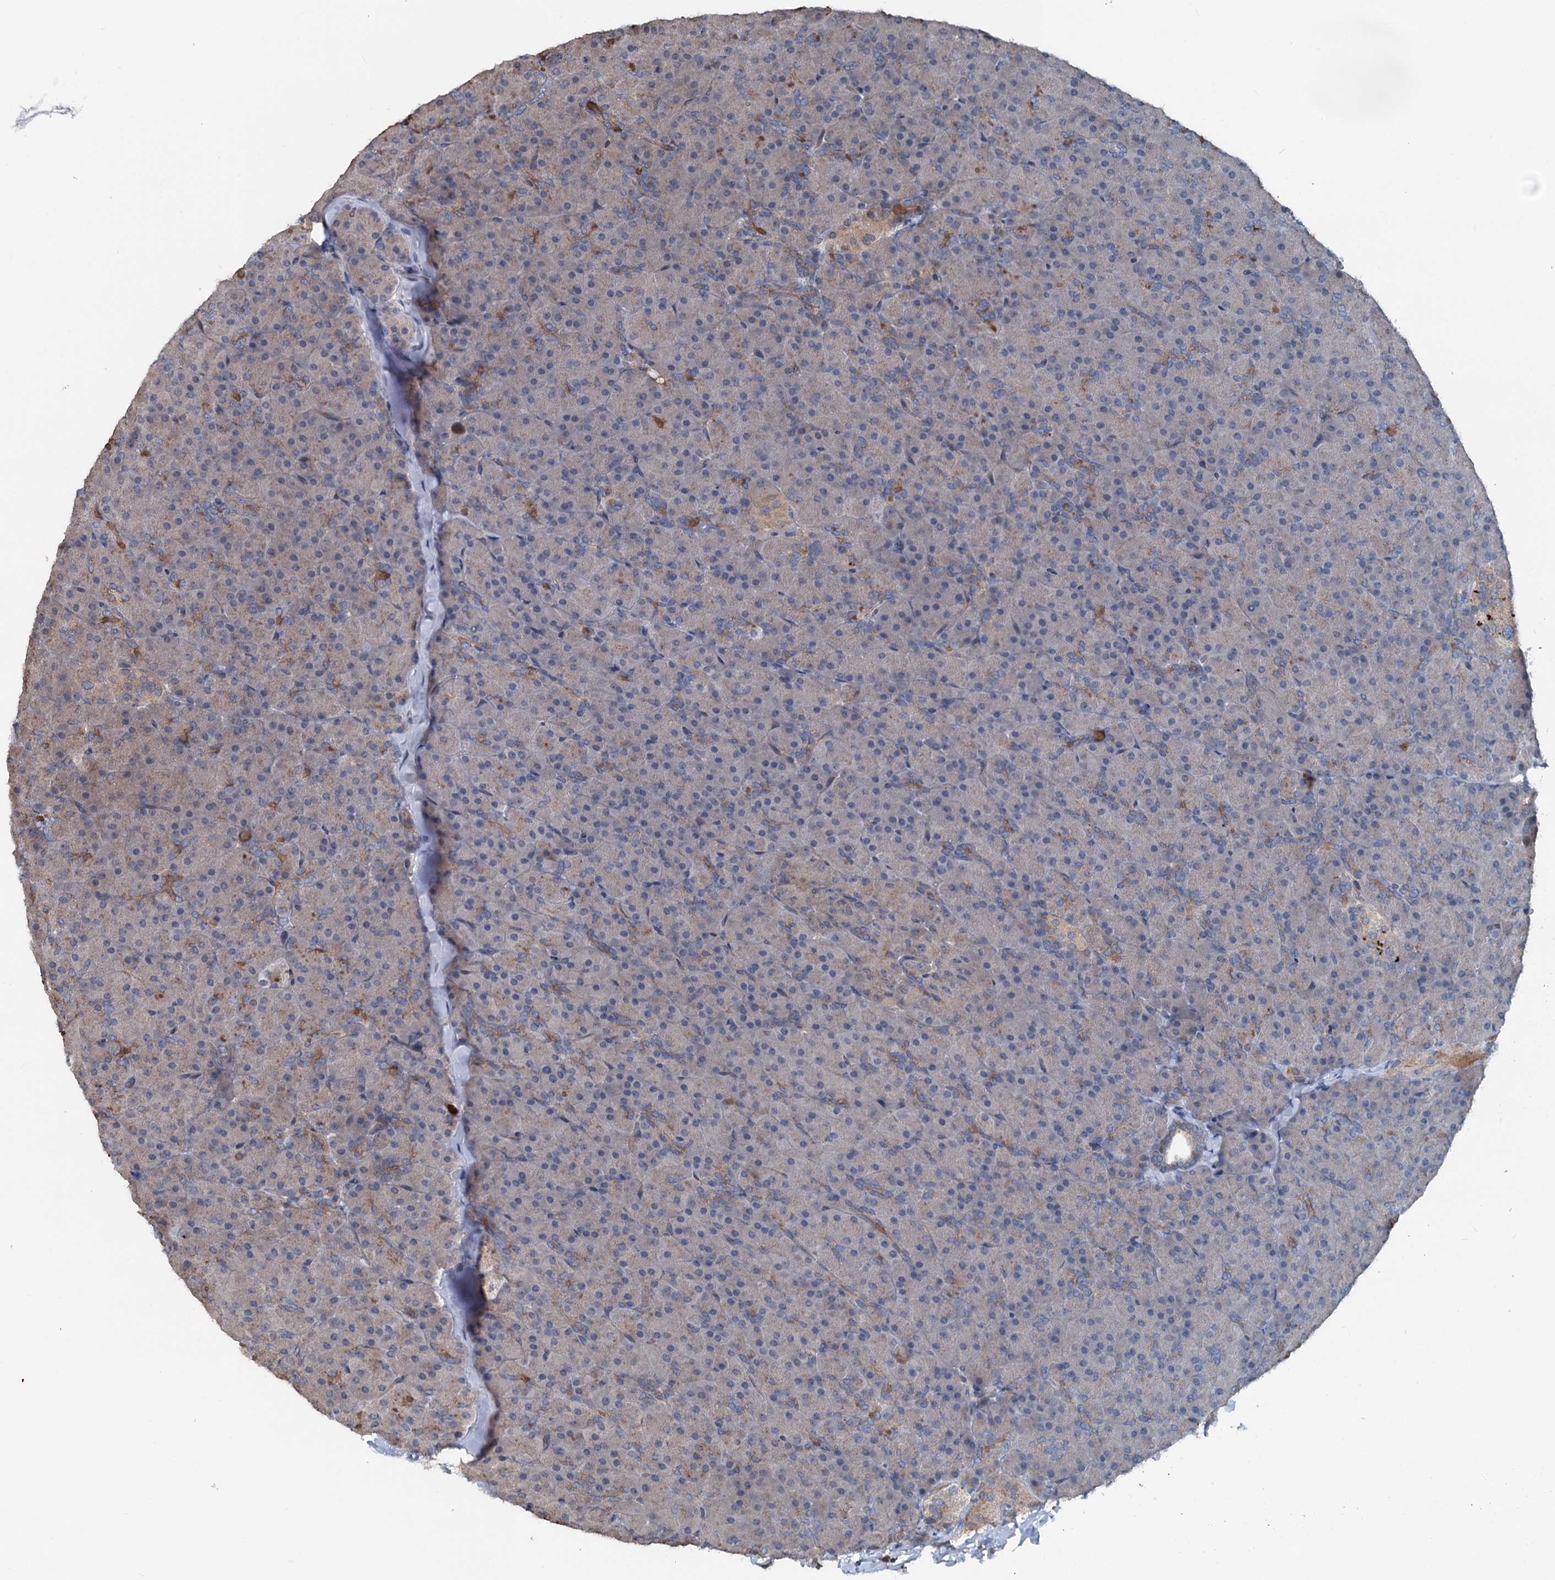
{"staining": {"intensity": "moderate", "quantity": "<25%", "location": "cytoplasmic/membranous"}, "tissue": "pancreas", "cell_type": "Exocrine glandular cells", "image_type": "normal", "snomed": [{"axis": "morphology", "description": "Normal tissue, NOS"}, {"axis": "topography", "description": "Pancreas"}], "caption": "Exocrine glandular cells show low levels of moderate cytoplasmic/membranous positivity in about <25% of cells in unremarkable human pancreas. The protein of interest is stained brown, and the nuclei are stained in blue (DAB IHC with brightfield microscopy, high magnification).", "gene": "TEDC1", "patient": {"sex": "male", "age": 36}}